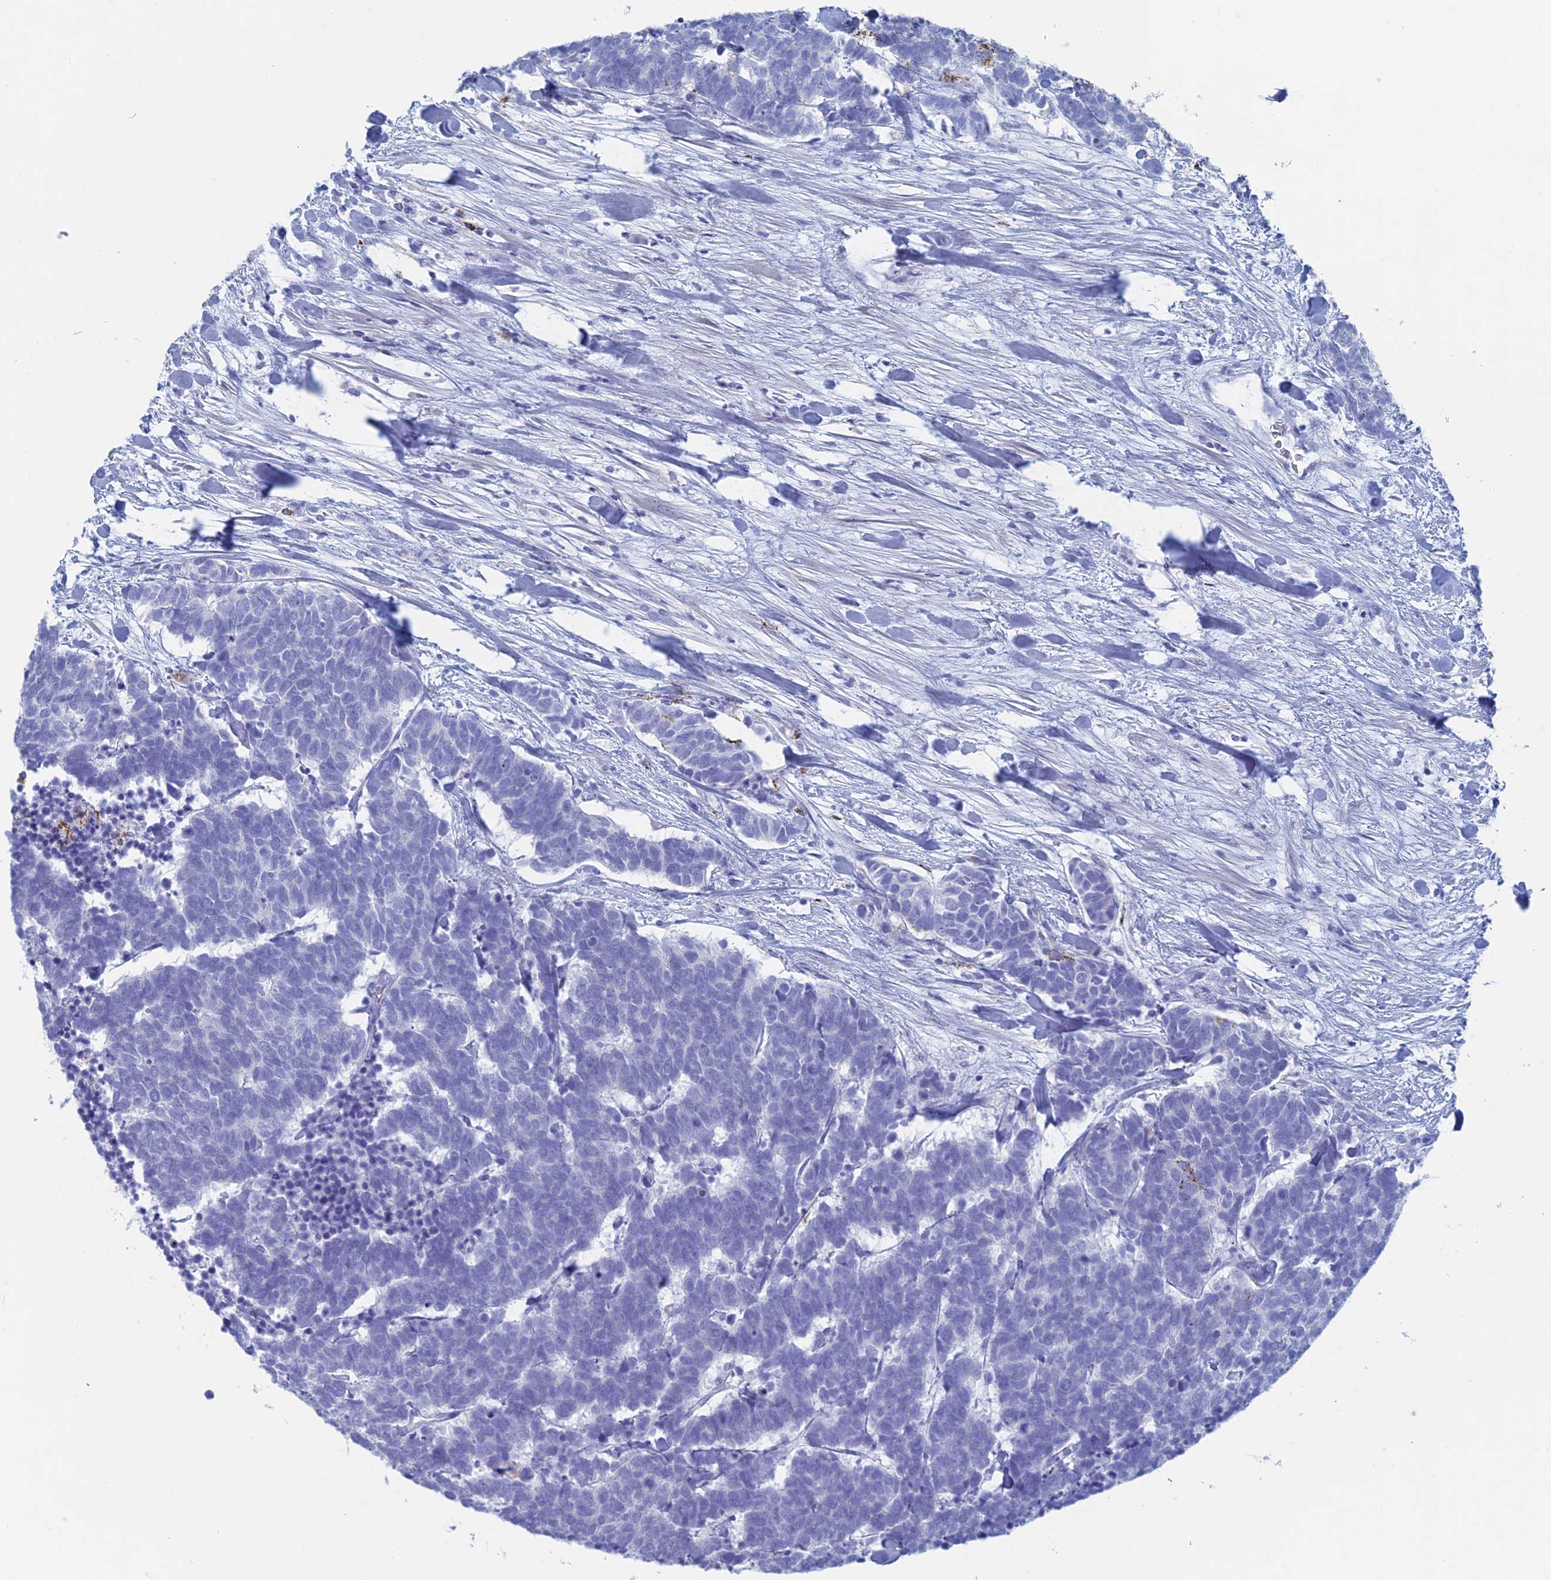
{"staining": {"intensity": "negative", "quantity": "none", "location": "none"}, "tissue": "carcinoid", "cell_type": "Tumor cells", "image_type": "cancer", "snomed": [{"axis": "morphology", "description": "Carcinoma, NOS"}, {"axis": "morphology", "description": "Carcinoid, malignant, NOS"}, {"axis": "topography", "description": "Urinary bladder"}], "caption": "Immunohistochemistry (IHC) histopathology image of neoplastic tissue: carcinoid stained with DAB (3,3'-diaminobenzidine) displays no significant protein staining in tumor cells.", "gene": "ALMS1", "patient": {"sex": "male", "age": 57}}